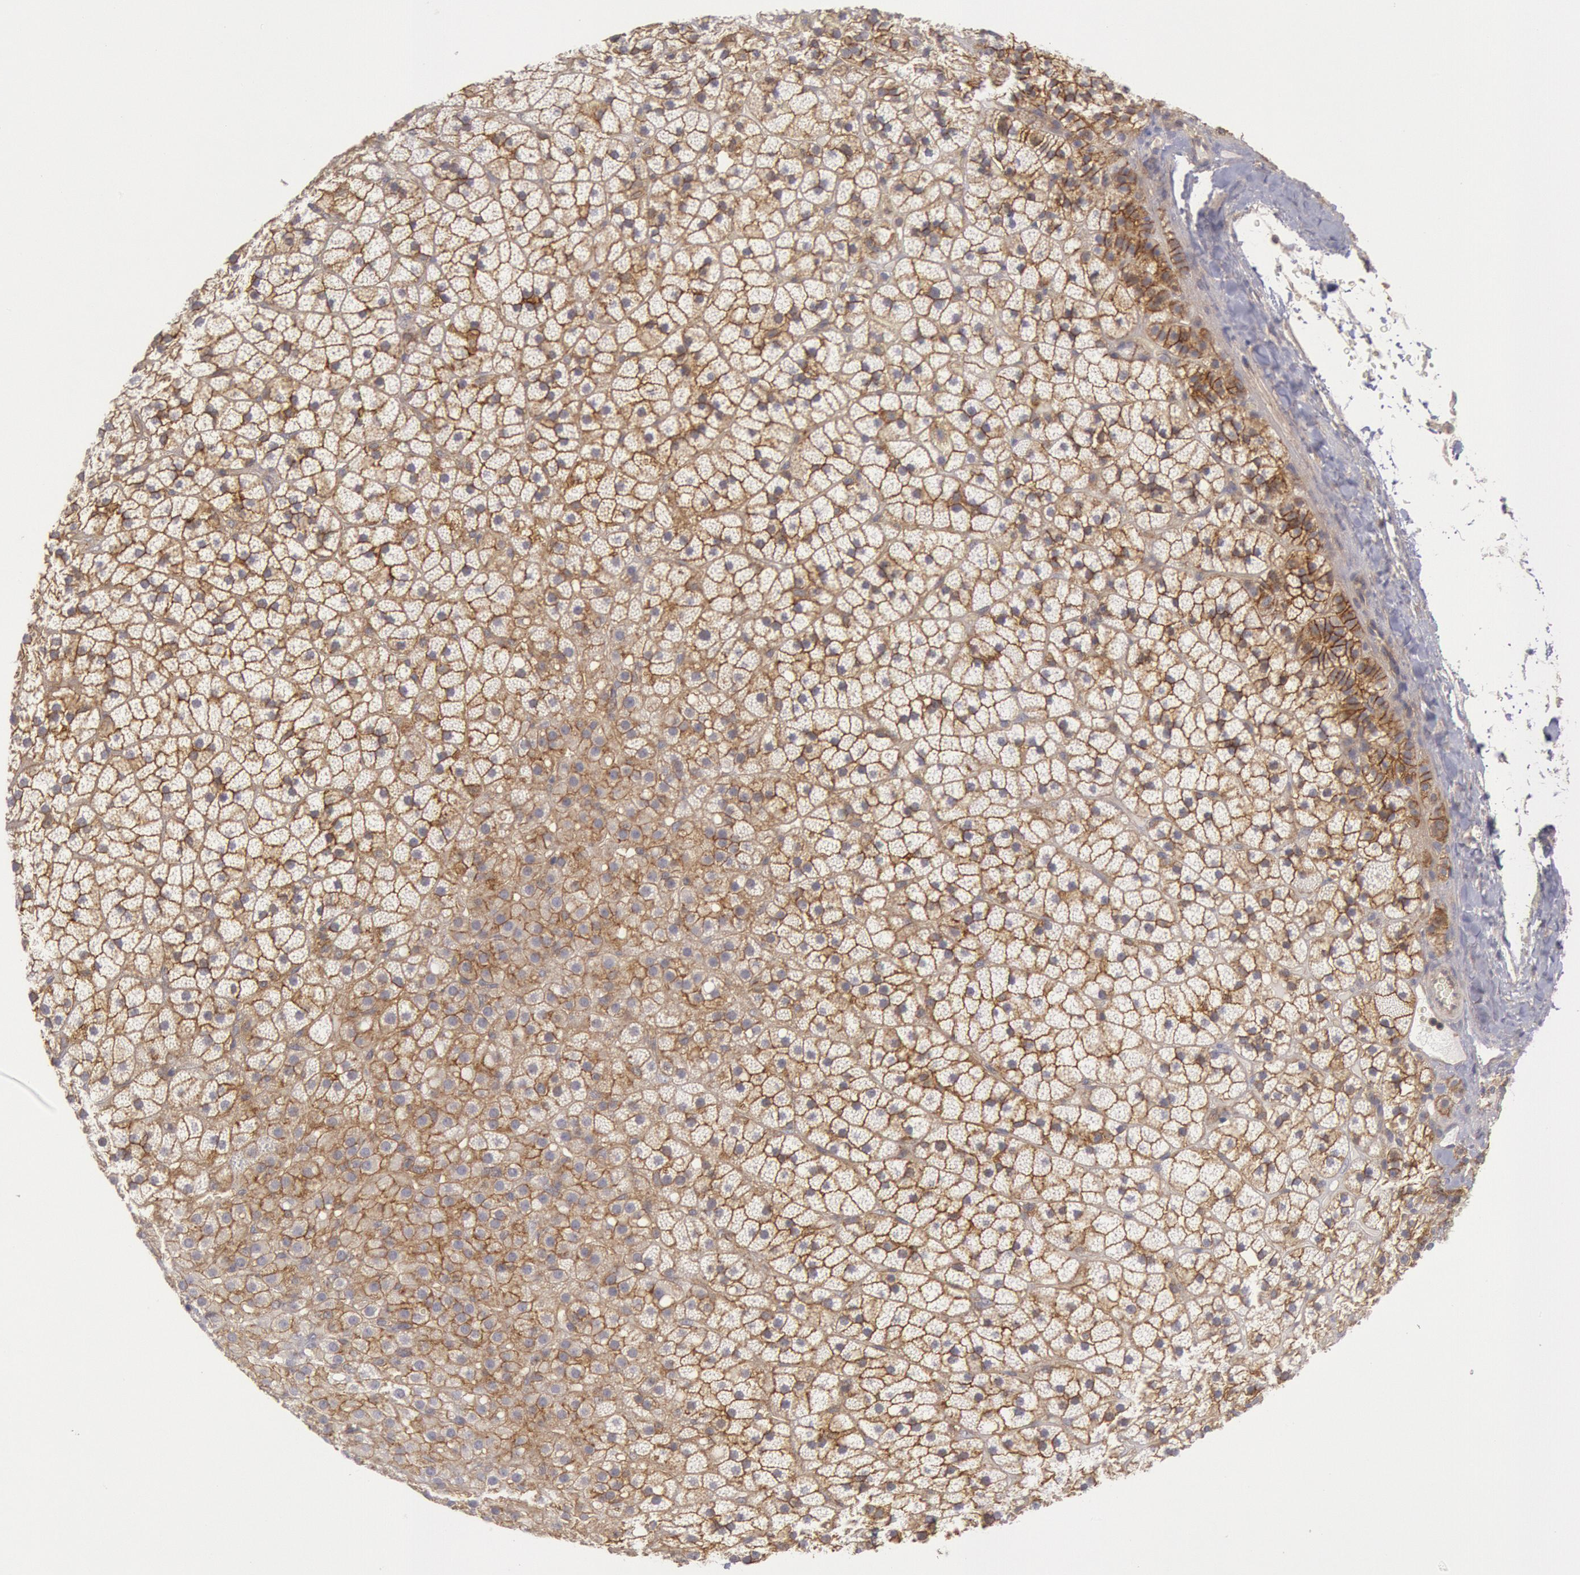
{"staining": {"intensity": "moderate", "quantity": ">75%", "location": "cytoplasmic/membranous"}, "tissue": "adrenal gland", "cell_type": "Glandular cells", "image_type": "normal", "snomed": [{"axis": "morphology", "description": "Normal tissue, NOS"}, {"axis": "topography", "description": "Adrenal gland"}], "caption": "Immunohistochemical staining of unremarkable human adrenal gland reveals >75% levels of moderate cytoplasmic/membranous protein expression in about >75% of glandular cells. The staining is performed using DAB (3,3'-diaminobenzidine) brown chromogen to label protein expression. The nuclei are counter-stained blue using hematoxylin.", "gene": "STX4", "patient": {"sex": "male", "age": 35}}